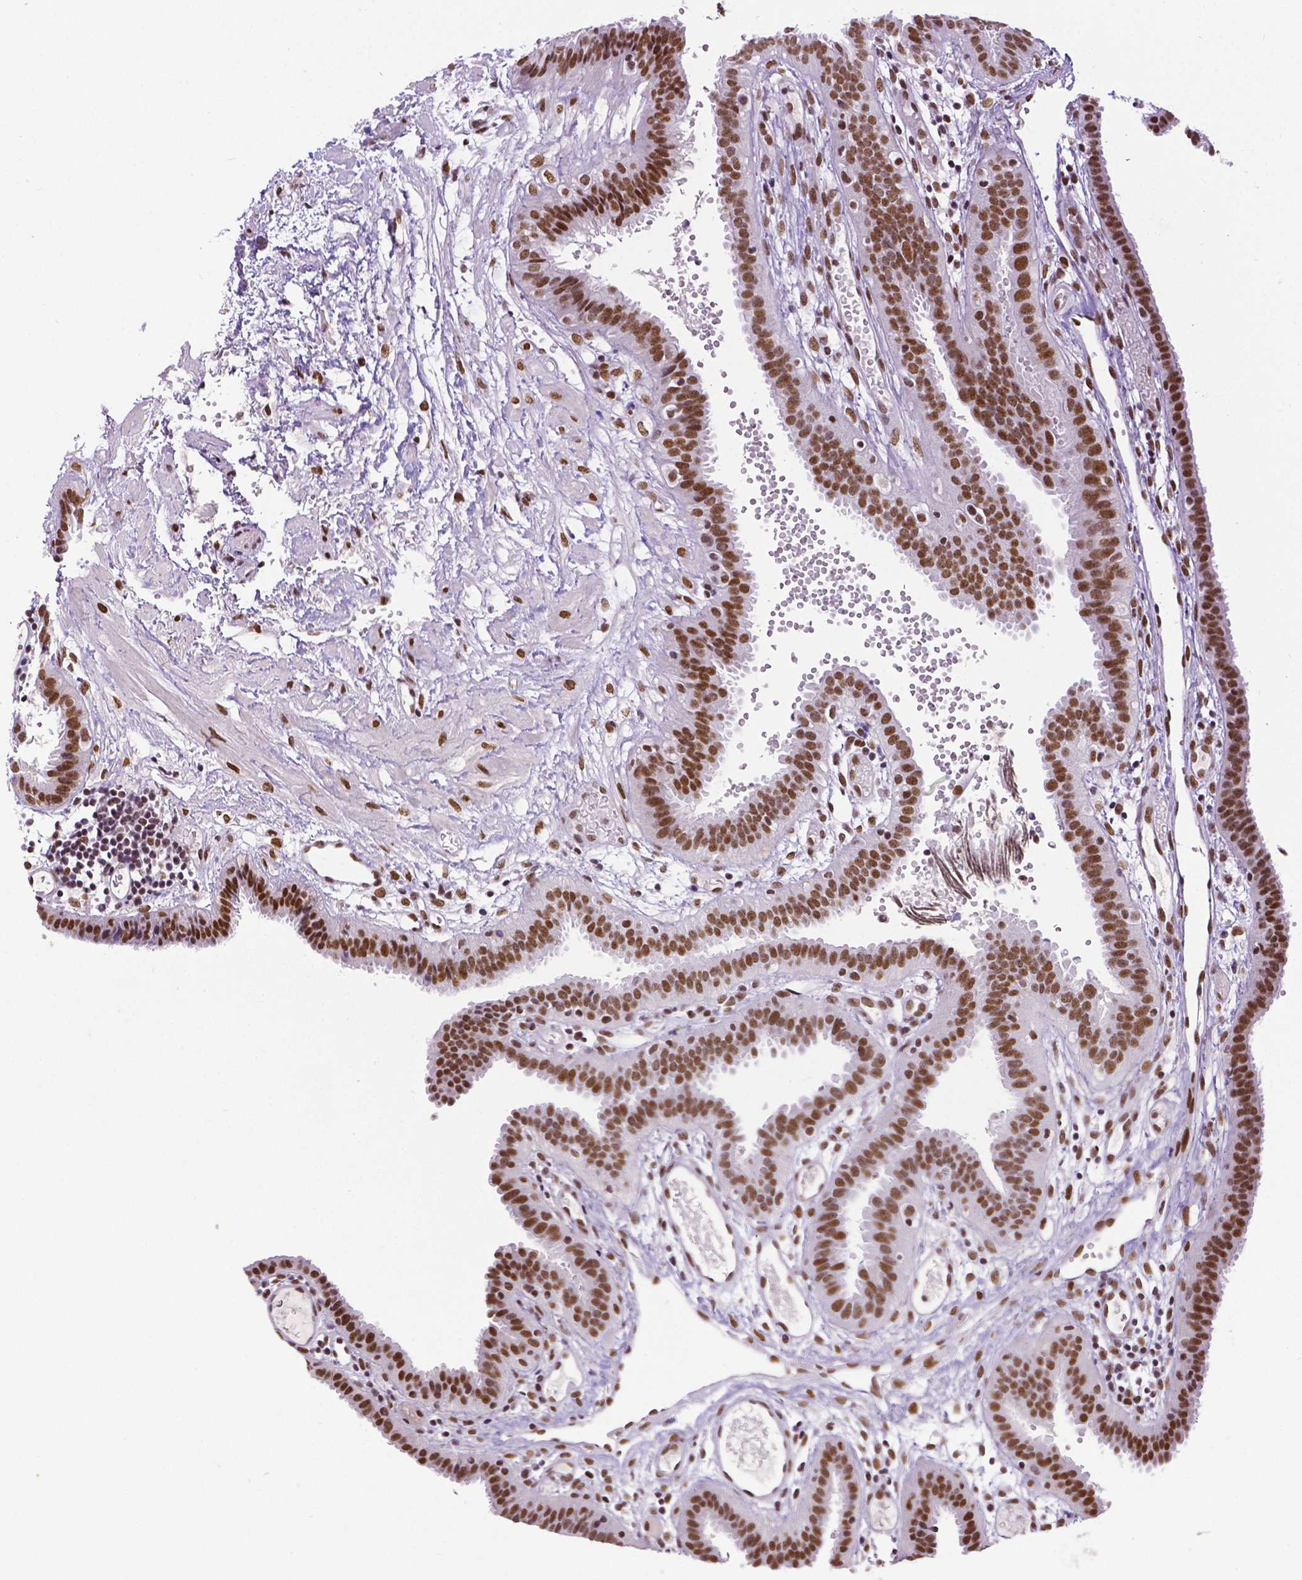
{"staining": {"intensity": "strong", "quantity": ">75%", "location": "nuclear"}, "tissue": "fallopian tube", "cell_type": "Glandular cells", "image_type": "normal", "snomed": [{"axis": "morphology", "description": "Normal tissue, NOS"}, {"axis": "topography", "description": "Fallopian tube"}], "caption": "Glandular cells demonstrate strong nuclear positivity in about >75% of cells in benign fallopian tube.", "gene": "REST", "patient": {"sex": "female", "age": 37}}